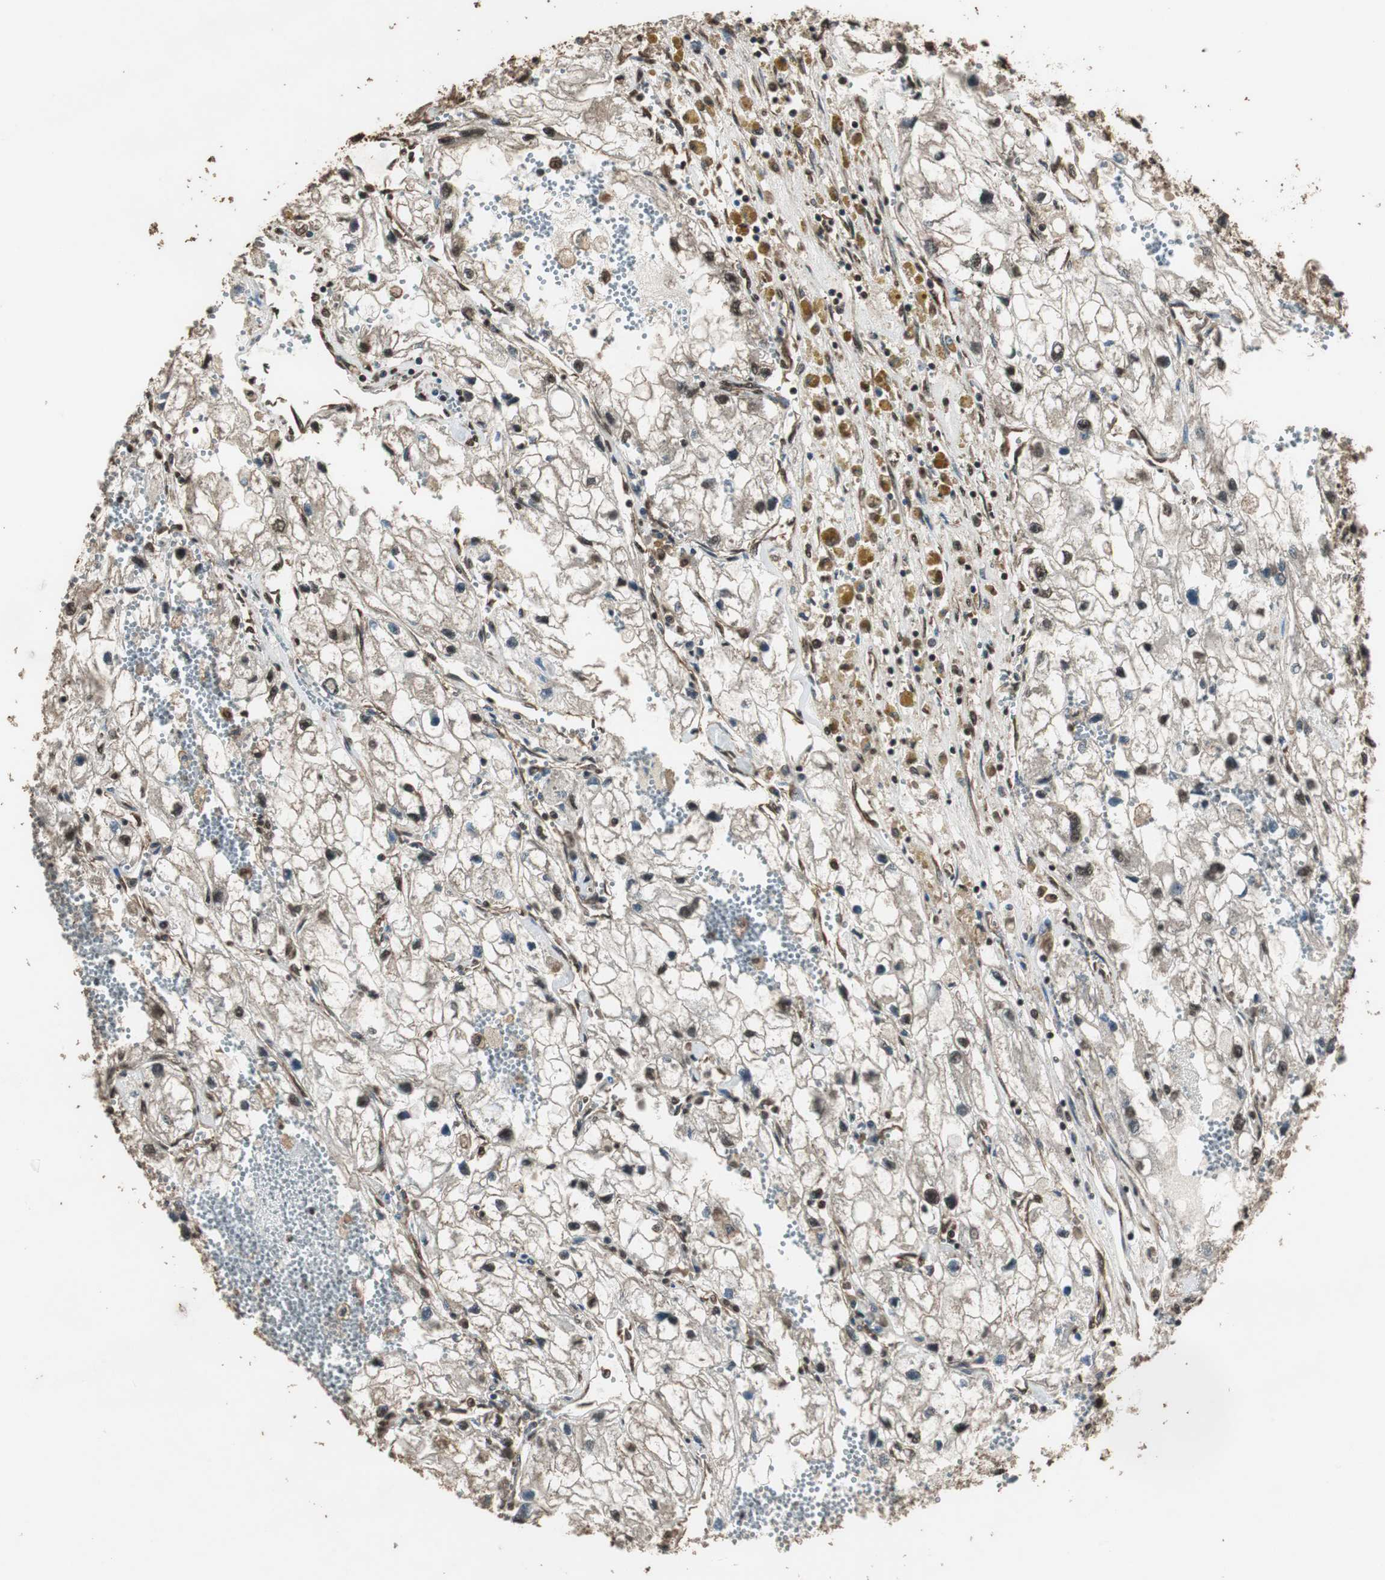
{"staining": {"intensity": "strong", "quantity": ">75%", "location": "cytoplasmic/membranous,nuclear"}, "tissue": "renal cancer", "cell_type": "Tumor cells", "image_type": "cancer", "snomed": [{"axis": "morphology", "description": "Adenocarcinoma, NOS"}, {"axis": "topography", "description": "Kidney"}], "caption": "This is an image of immunohistochemistry staining of renal adenocarcinoma, which shows strong expression in the cytoplasmic/membranous and nuclear of tumor cells.", "gene": "PPP1R13B", "patient": {"sex": "female", "age": 70}}